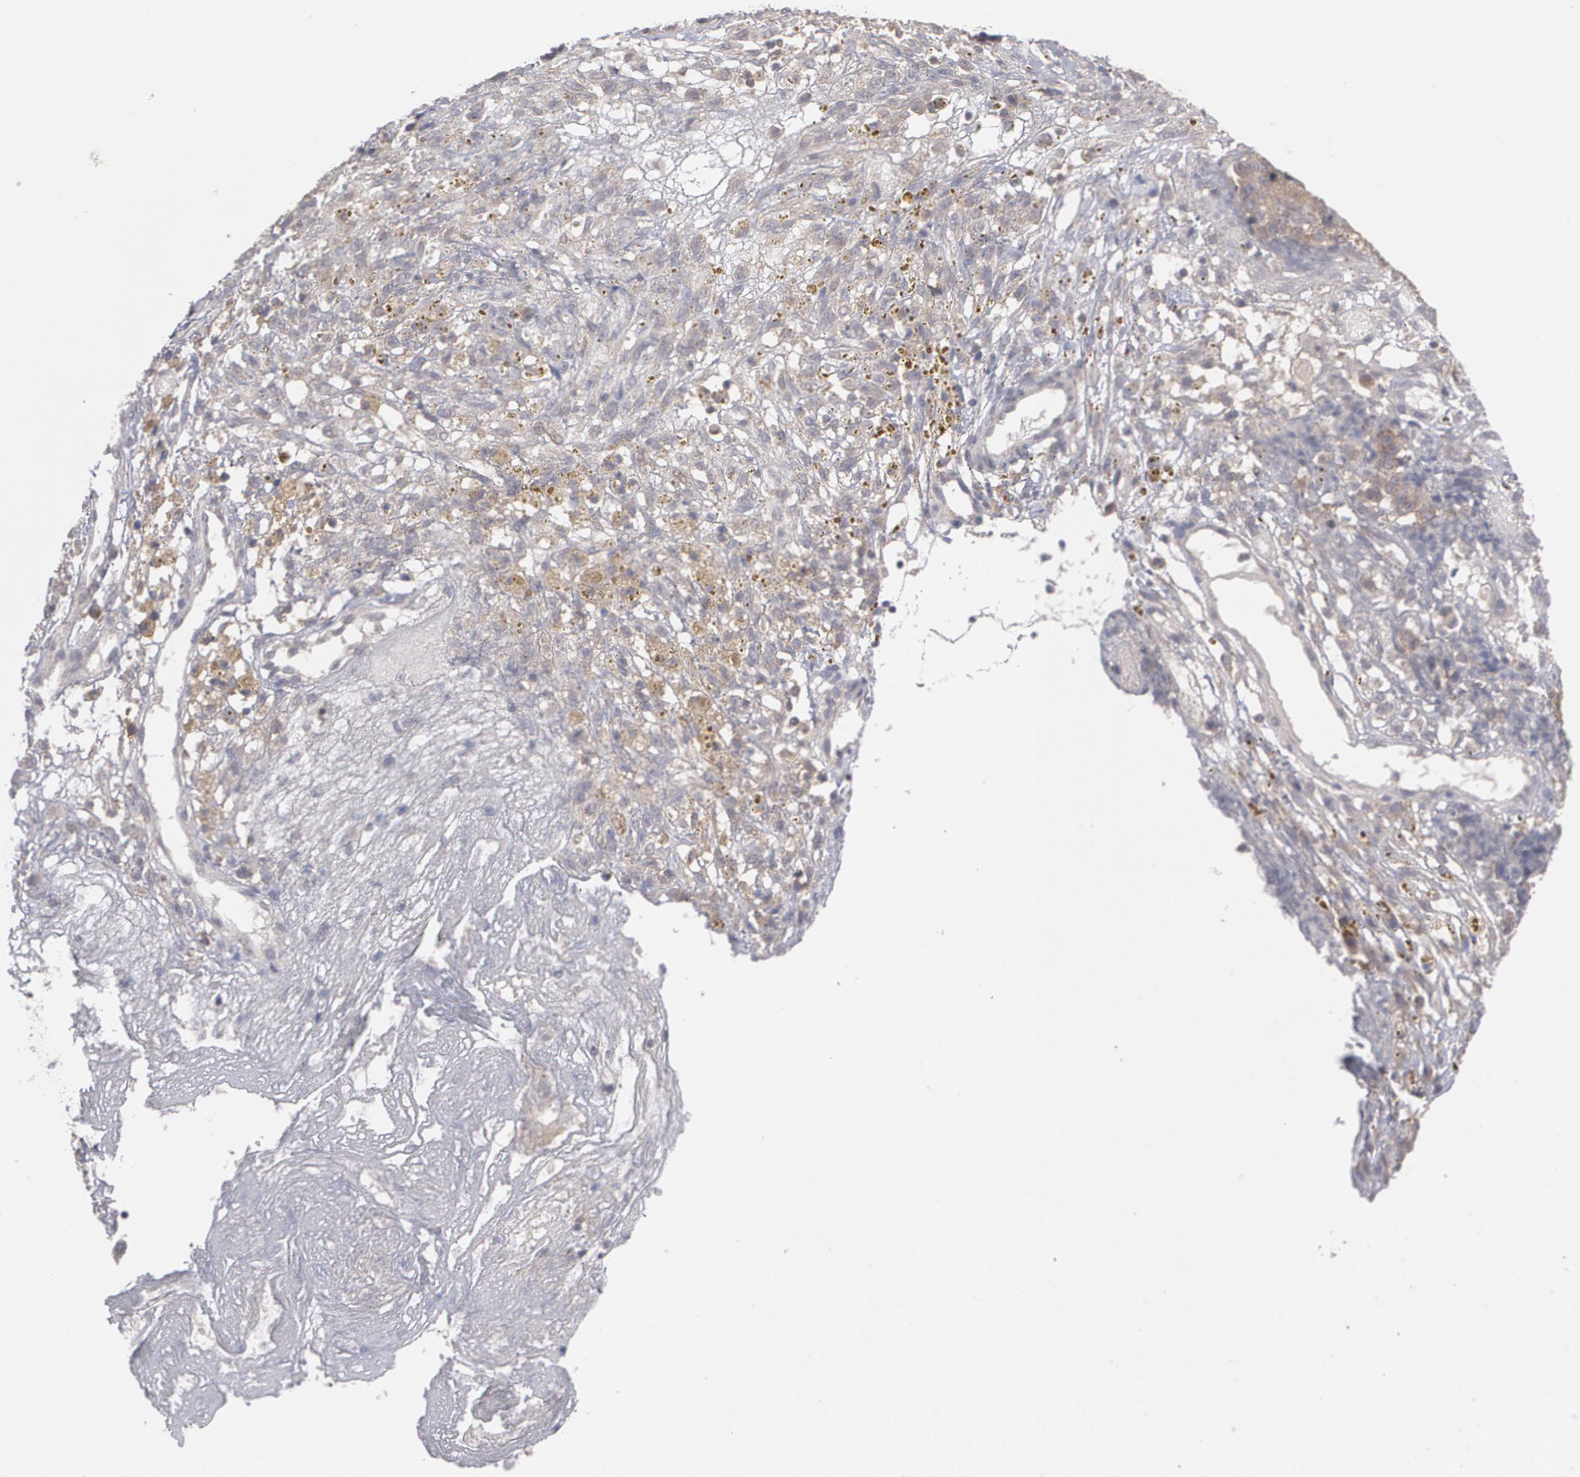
{"staining": {"intensity": "weak", "quantity": ">75%", "location": "cytoplasmic/membranous"}, "tissue": "ovarian cancer", "cell_type": "Tumor cells", "image_type": "cancer", "snomed": [{"axis": "morphology", "description": "Carcinoma, endometroid"}, {"axis": "topography", "description": "Ovary"}], "caption": "Protein expression analysis of ovarian endometroid carcinoma shows weak cytoplasmic/membranous positivity in about >75% of tumor cells. The staining was performed using DAB (3,3'-diaminobenzidine) to visualize the protein expression in brown, while the nuclei were stained in blue with hematoxylin (Magnification: 20x).", "gene": "ARF6", "patient": {"sex": "female", "age": 42}}